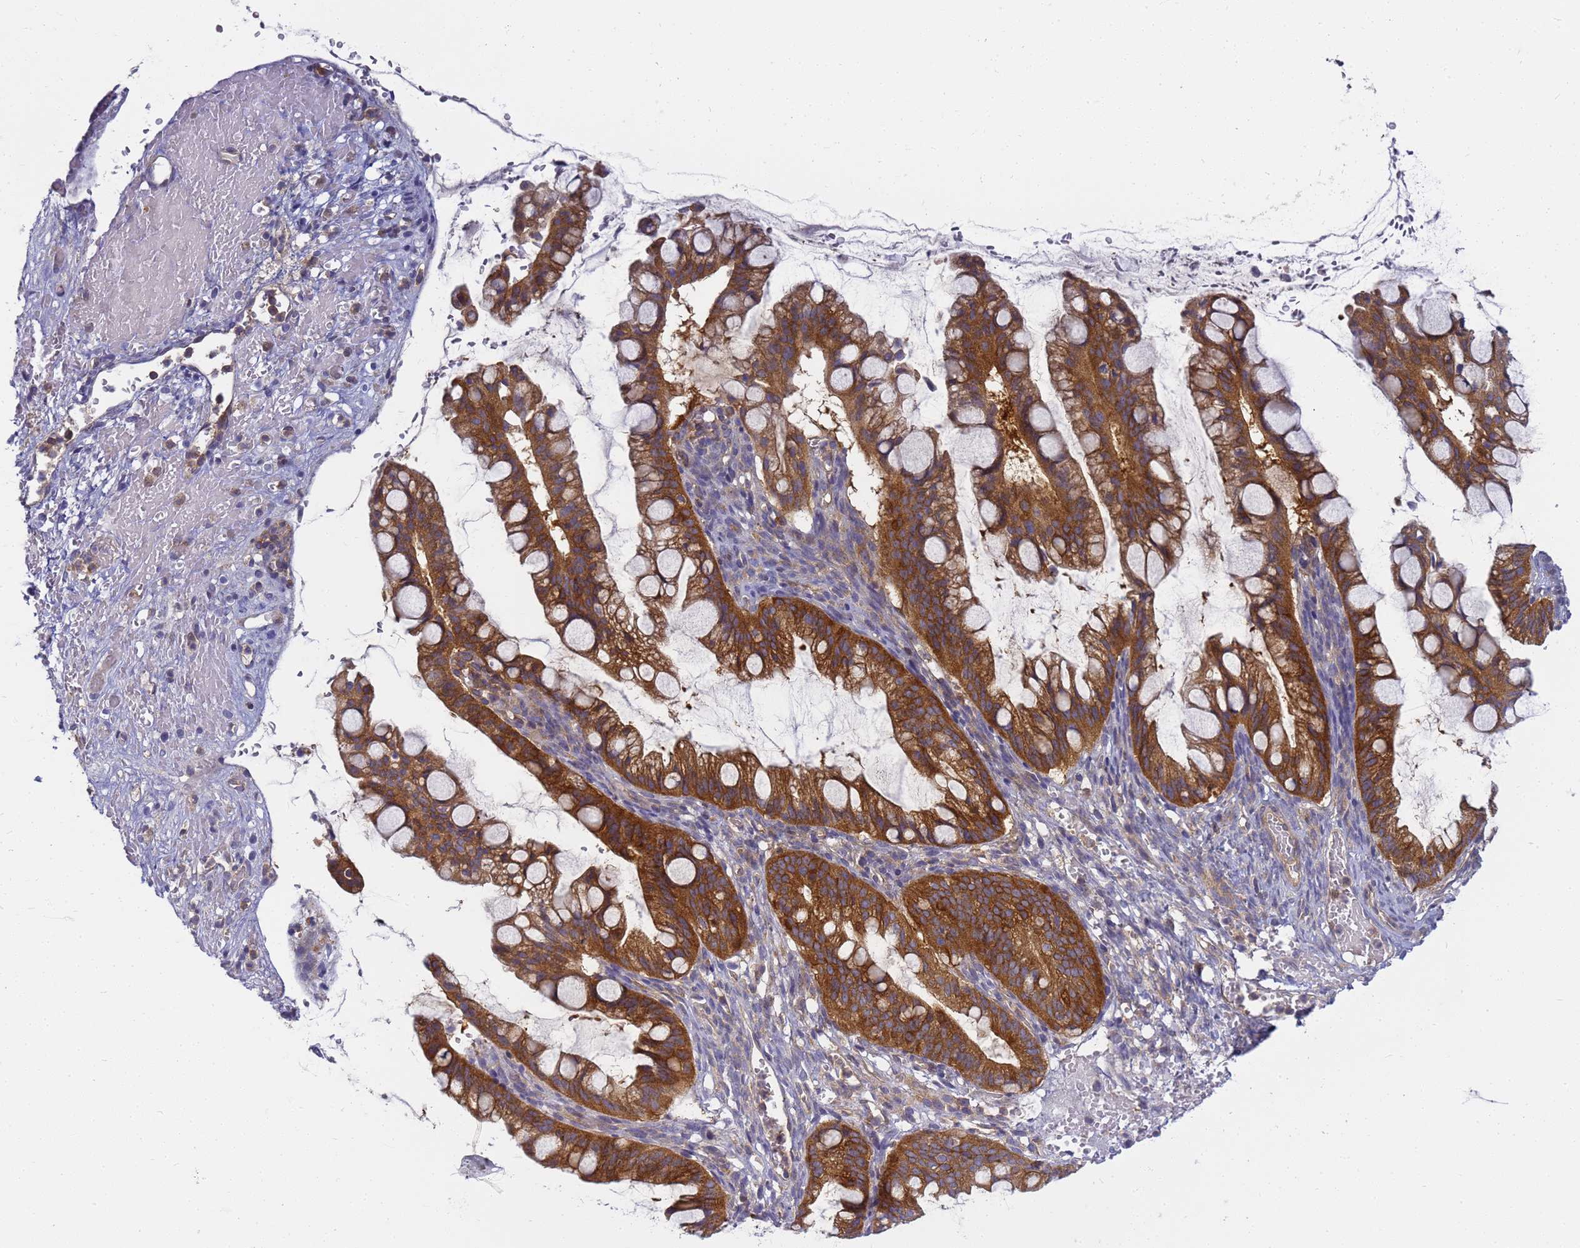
{"staining": {"intensity": "strong", "quantity": ">75%", "location": "cytoplasmic/membranous"}, "tissue": "ovarian cancer", "cell_type": "Tumor cells", "image_type": "cancer", "snomed": [{"axis": "morphology", "description": "Cystadenocarcinoma, mucinous, NOS"}, {"axis": "topography", "description": "Ovary"}], "caption": "Immunohistochemical staining of human ovarian cancer (mucinous cystadenocarcinoma) displays high levels of strong cytoplasmic/membranous protein staining in approximately >75% of tumor cells. The protein is stained brown, and the nuclei are stained in blue (DAB IHC with brightfield microscopy, high magnification).", "gene": "CHM", "patient": {"sex": "female", "age": 73}}